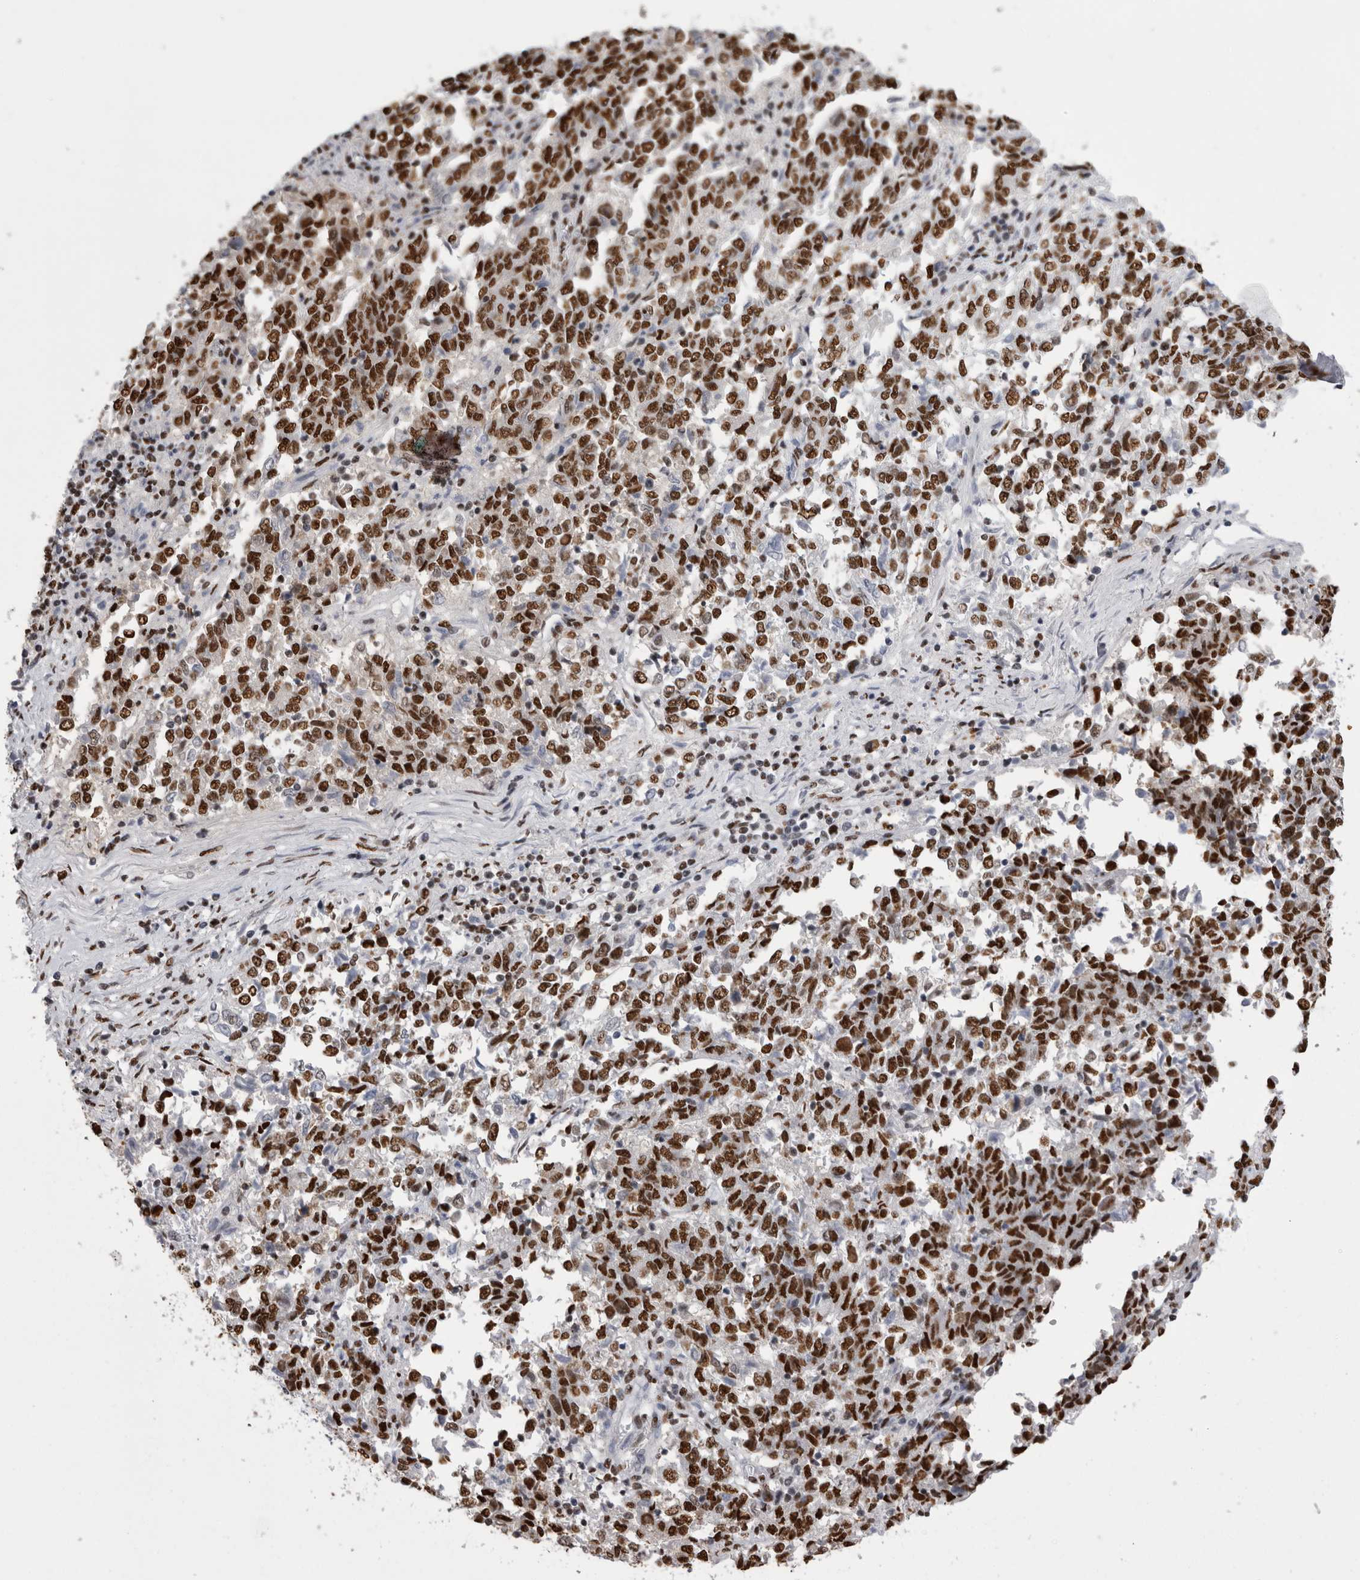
{"staining": {"intensity": "strong", "quantity": ">75%", "location": "nuclear"}, "tissue": "endometrial cancer", "cell_type": "Tumor cells", "image_type": "cancer", "snomed": [{"axis": "morphology", "description": "Adenocarcinoma, NOS"}, {"axis": "topography", "description": "Endometrium"}], "caption": "Immunohistochemical staining of endometrial cancer displays strong nuclear protein positivity in about >75% of tumor cells.", "gene": "ALPK3", "patient": {"sex": "female", "age": 80}}